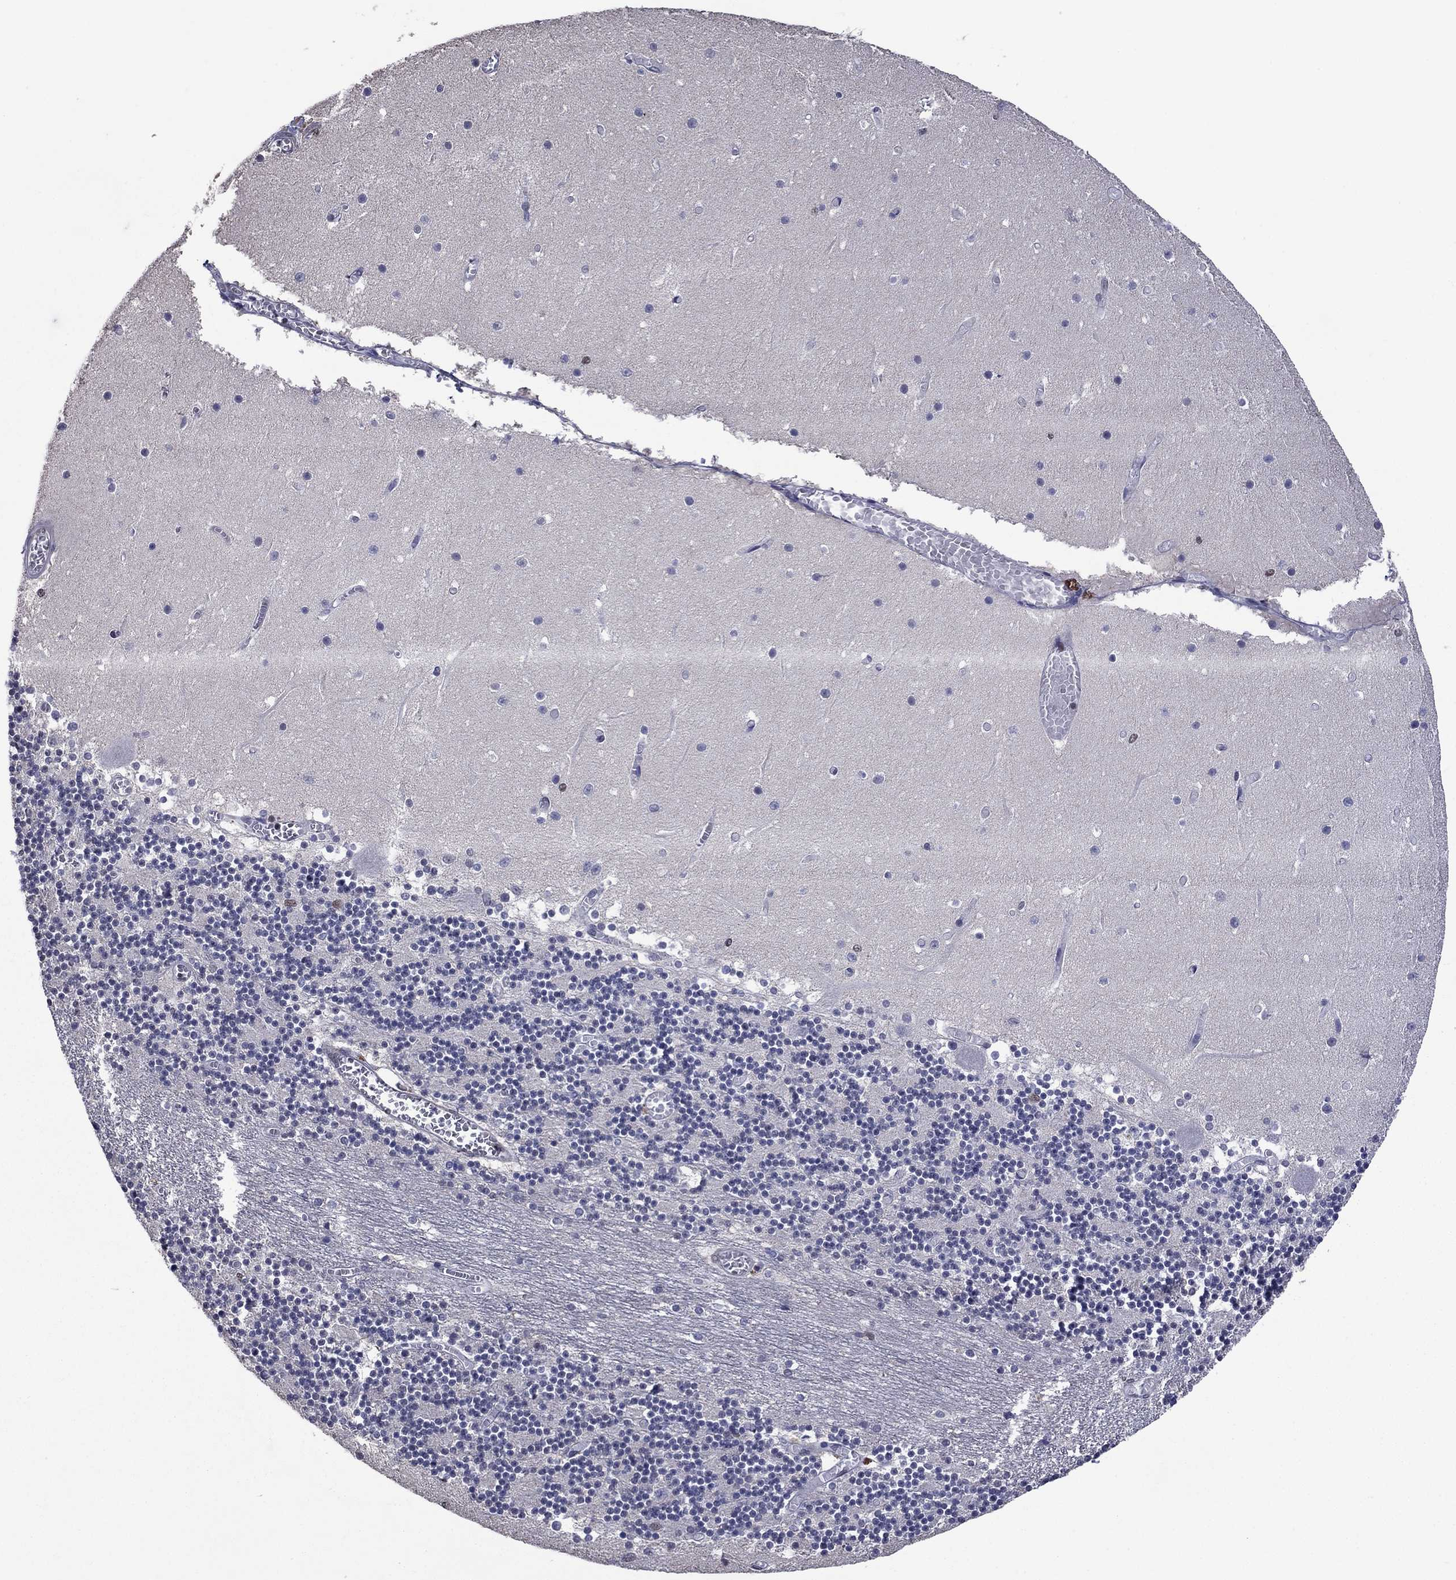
{"staining": {"intensity": "negative", "quantity": "none", "location": "none"}, "tissue": "cerebellum", "cell_type": "Cells in granular layer", "image_type": "normal", "snomed": [{"axis": "morphology", "description": "Normal tissue, NOS"}, {"axis": "topography", "description": "Cerebellum"}], "caption": "IHC of normal cerebellum demonstrates no staining in cells in granular layer. (DAB (3,3'-diaminobenzidine) IHC, high magnification).", "gene": "TYMS", "patient": {"sex": "female", "age": 28}}